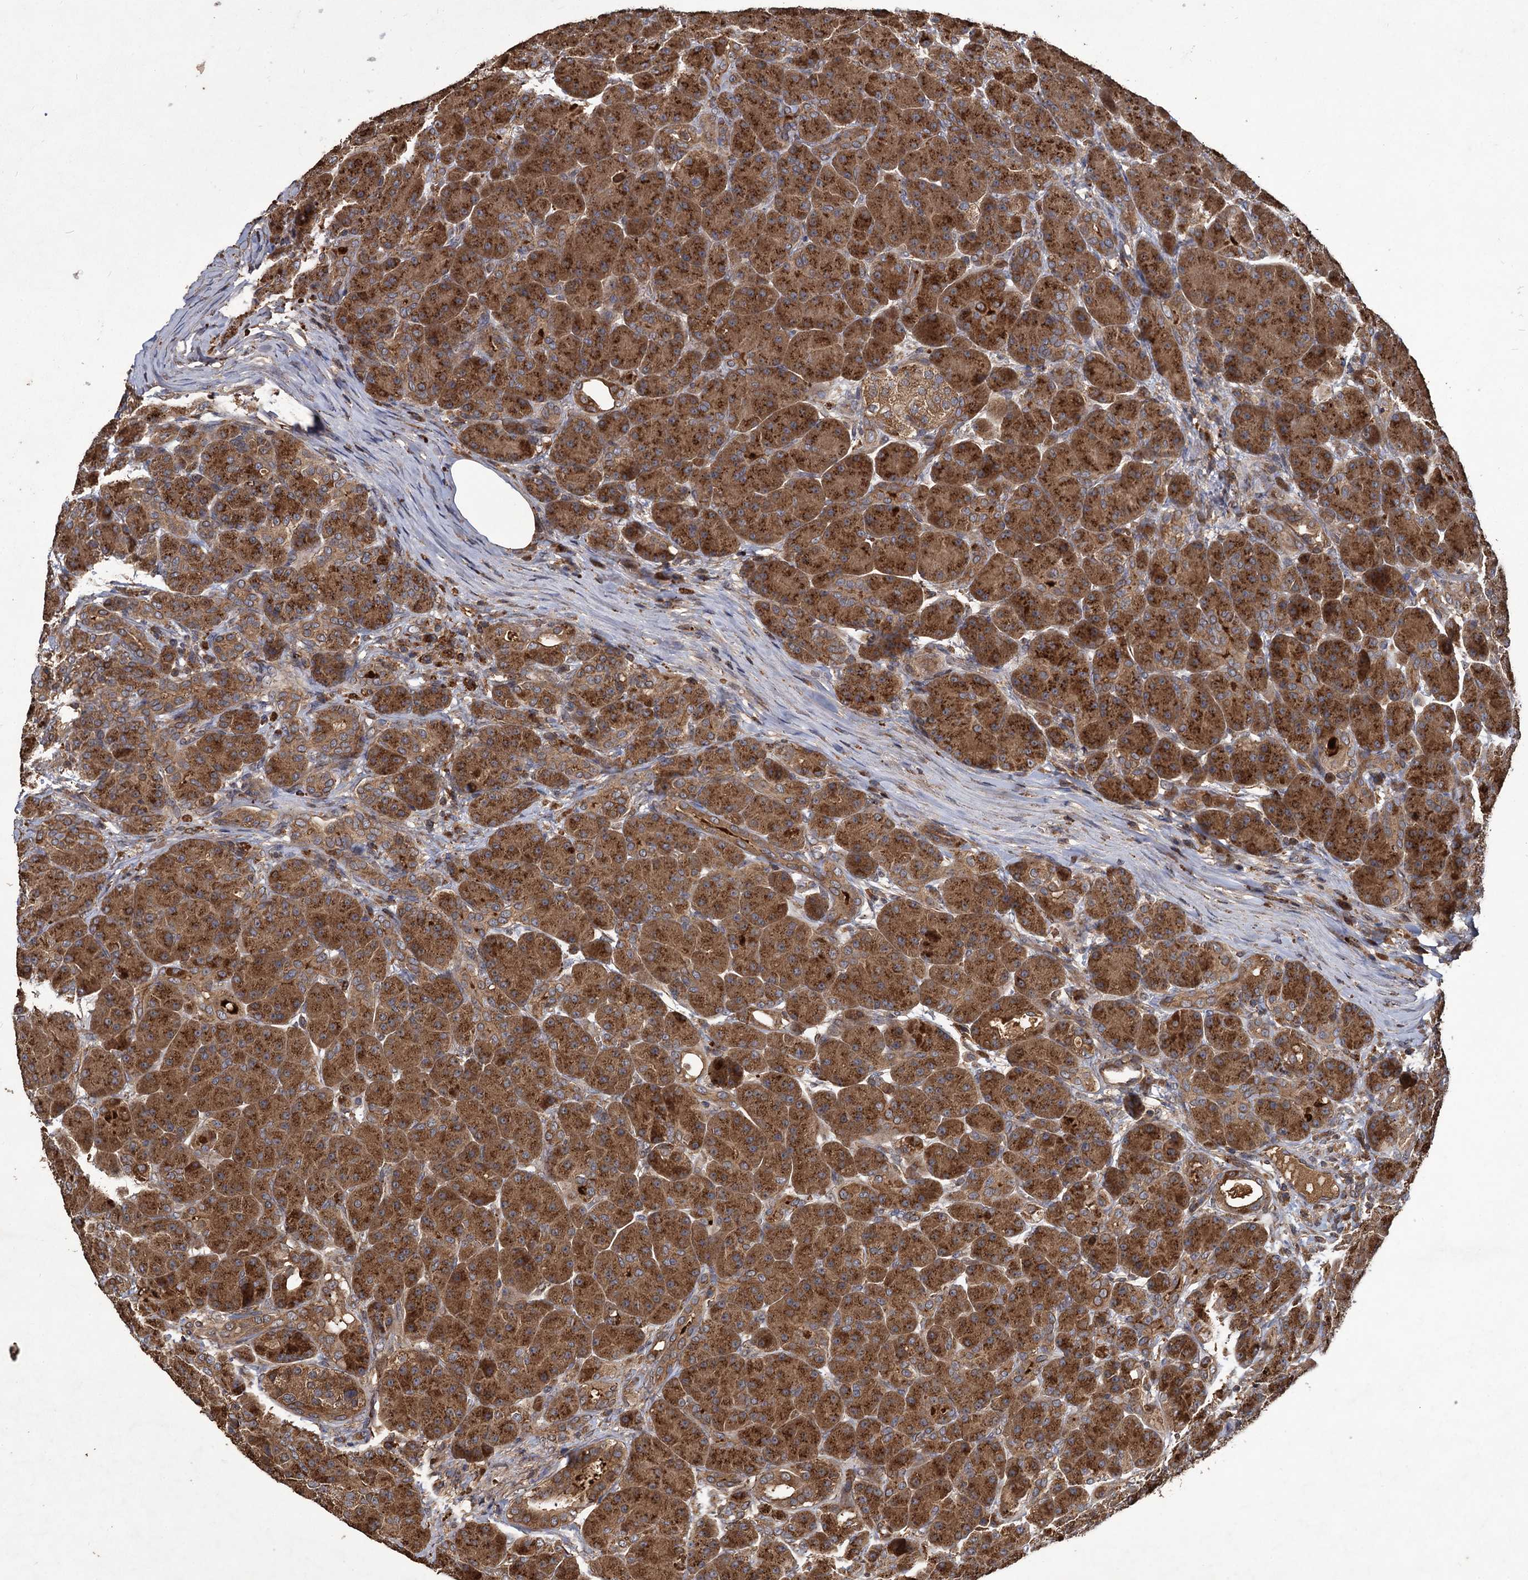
{"staining": {"intensity": "strong", "quantity": ">75%", "location": "cytoplasmic/membranous"}, "tissue": "pancreas", "cell_type": "Exocrine glandular cells", "image_type": "normal", "snomed": [{"axis": "morphology", "description": "Normal tissue, NOS"}, {"axis": "topography", "description": "Pancreas"}], "caption": "Immunohistochemical staining of normal human pancreas displays strong cytoplasmic/membranous protein positivity in about >75% of exocrine glandular cells.", "gene": "GCLC", "patient": {"sex": "male", "age": 63}}